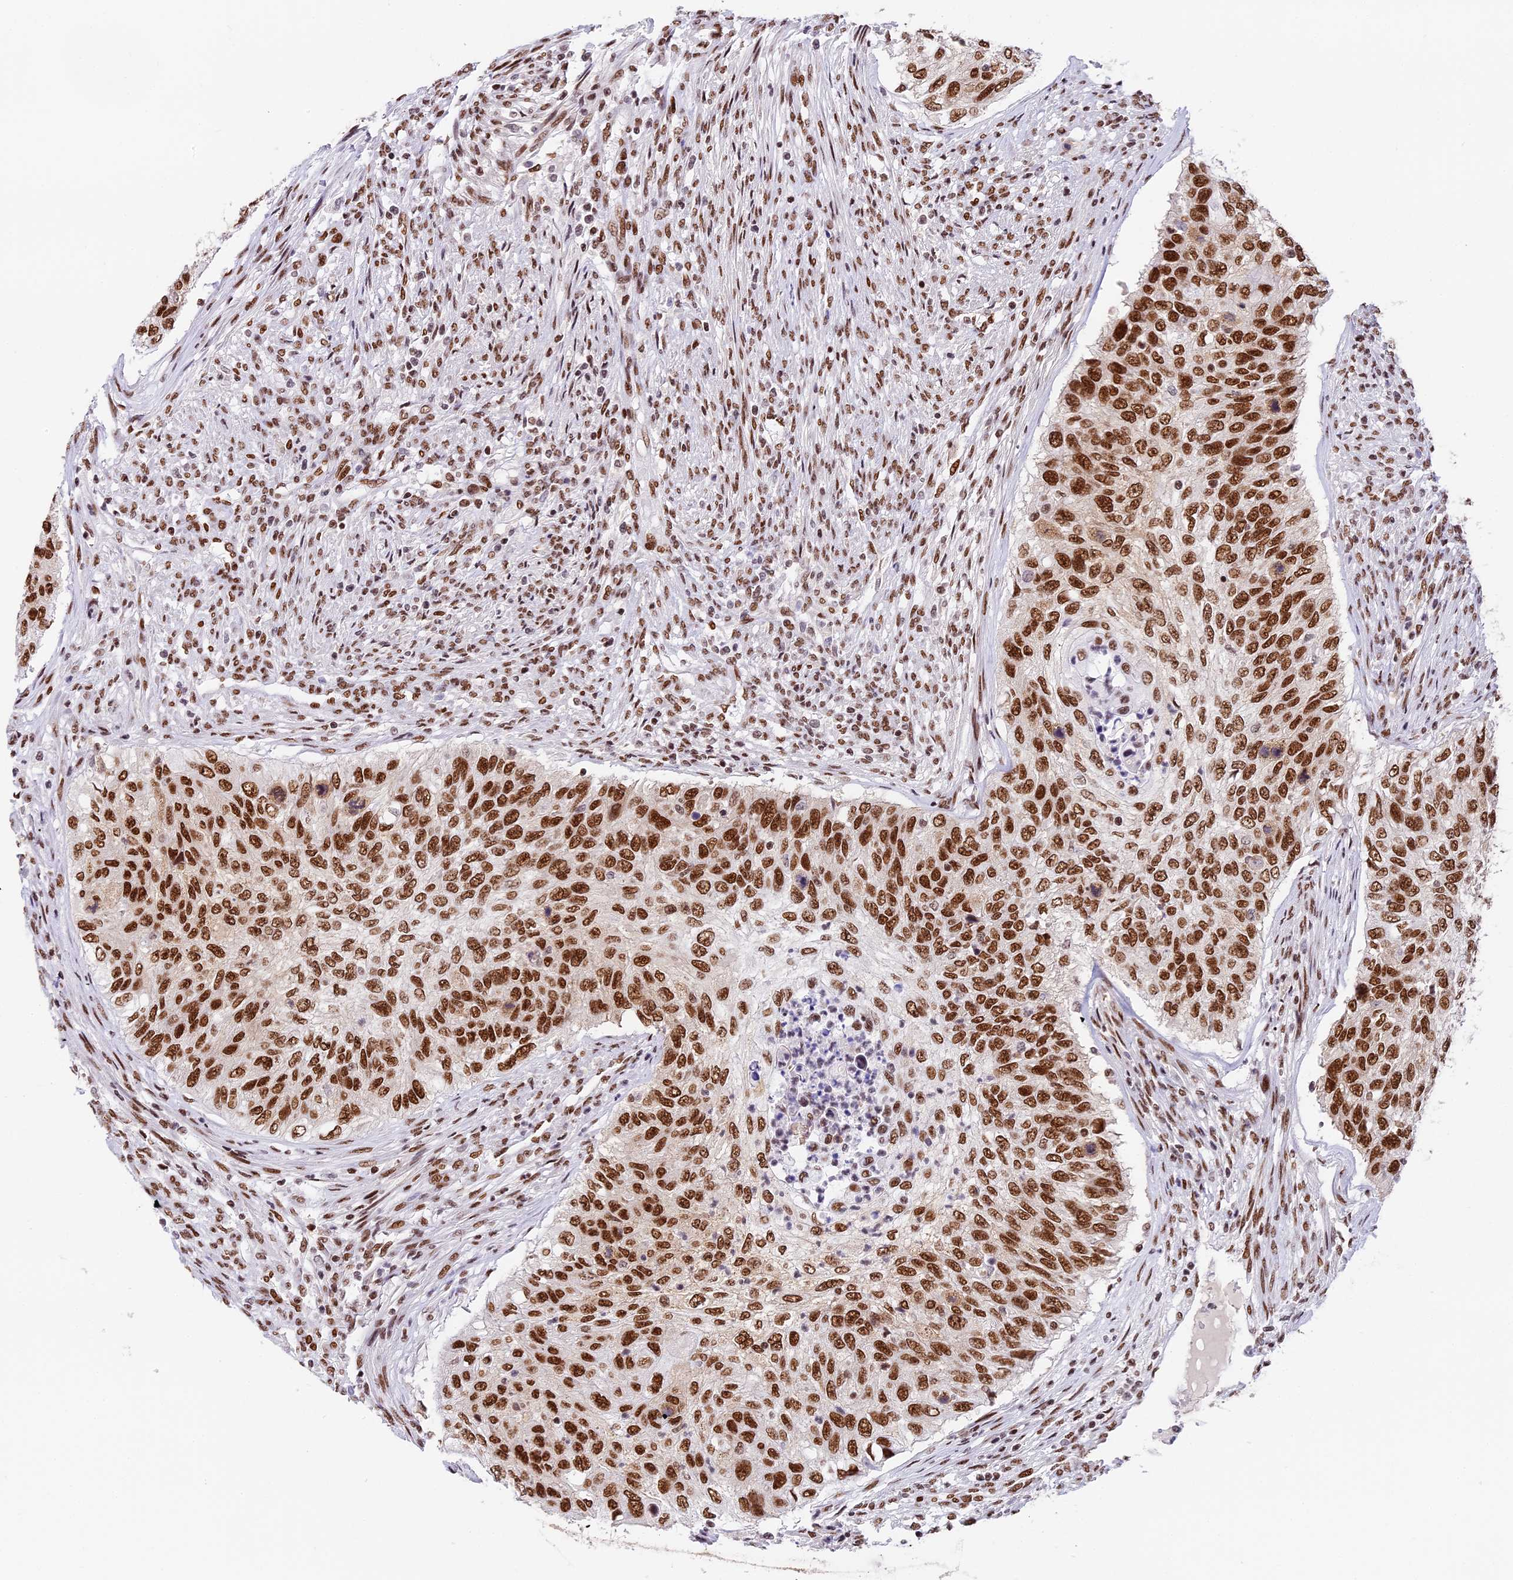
{"staining": {"intensity": "strong", "quantity": ">75%", "location": "nuclear"}, "tissue": "urothelial cancer", "cell_type": "Tumor cells", "image_type": "cancer", "snomed": [{"axis": "morphology", "description": "Urothelial carcinoma, High grade"}, {"axis": "topography", "description": "Urinary bladder"}], "caption": "This is an image of immunohistochemistry staining of urothelial carcinoma (high-grade), which shows strong expression in the nuclear of tumor cells.", "gene": "SBNO1", "patient": {"sex": "female", "age": 60}}